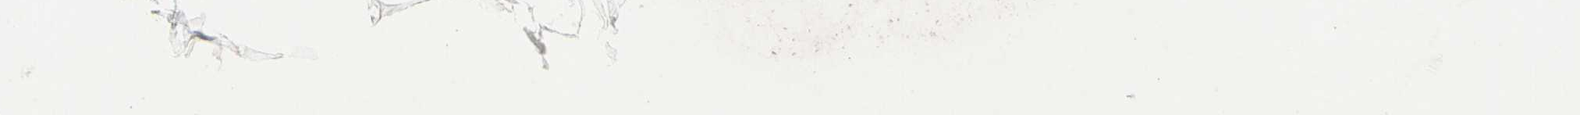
{"staining": {"intensity": "negative", "quantity": "none", "location": "none"}, "tissue": "adipose tissue", "cell_type": "Adipocytes", "image_type": "normal", "snomed": [{"axis": "morphology", "description": "Normal tissue, NOS"}, {"axis": "morphology", "description": "Duct carcinoma"}, {"axis": "topography", "description": "Breast"}, {"axis": "topography", "description": "Adipose tissue"}], "caption": "This is an immunohistochemistry (IHC) photomicrograph of benign adipose tissue. There is no expression in adipocytes.", "gene": "NFKBIZ", "patient": {"sex": "female", "age": 37}}